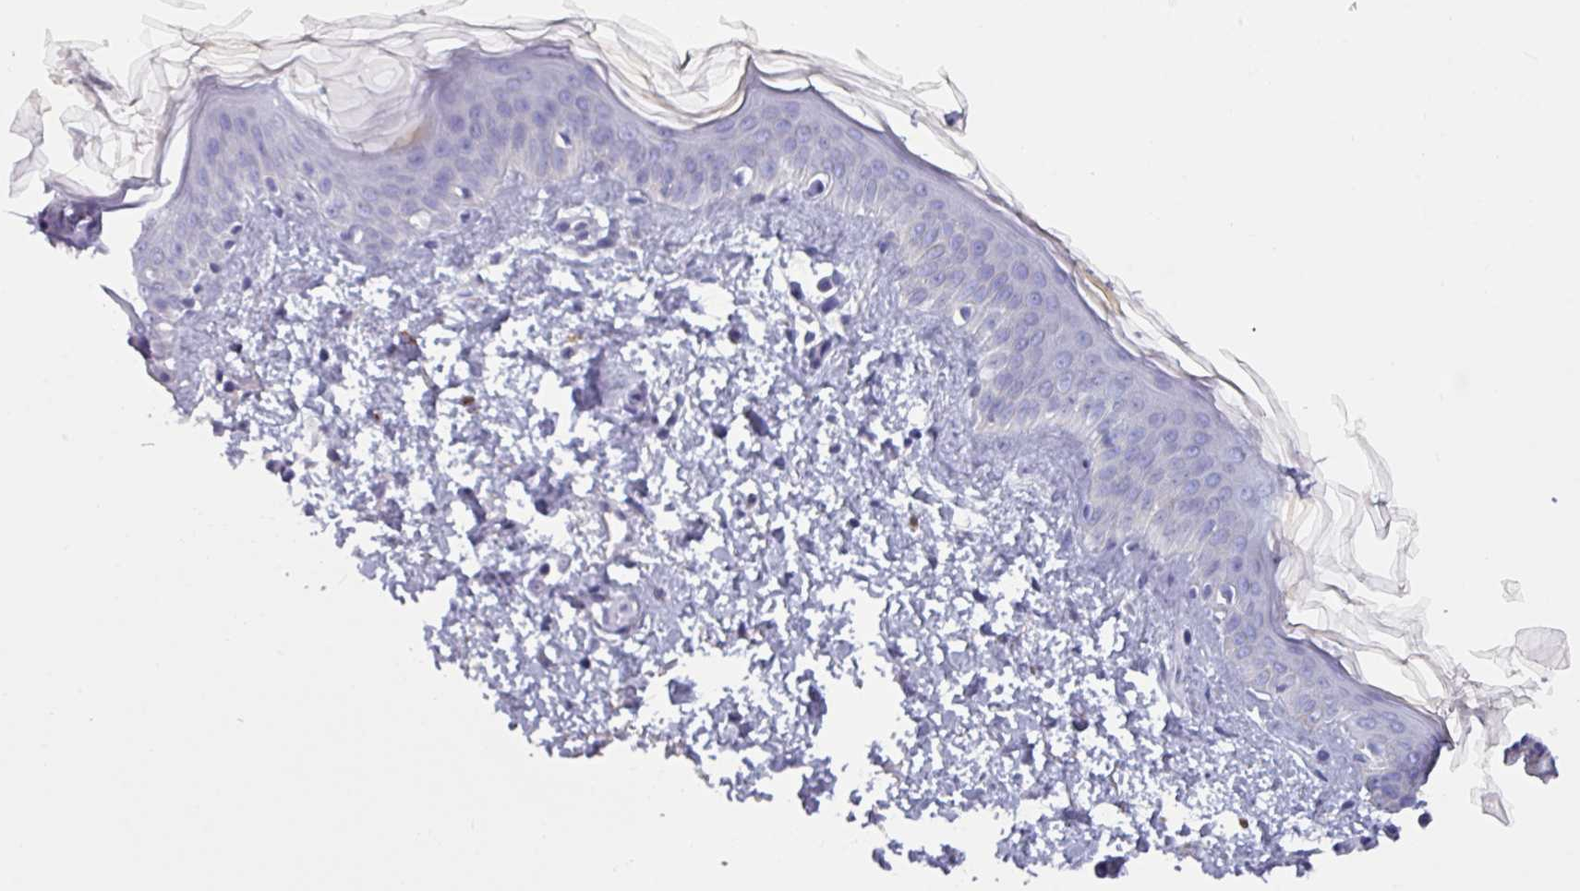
{"staining": {"intensity": "negative", "quantity": "none", "location": "none"}, "tissue": "skin", "cell_type": "Fibroblasts", "image_type": "normal", "snomed": [{"axis": "morphology", "description": "Normal tissue, NOS"}, {"axis": "topography", "description": "Skin"}], "caption": "The immunohistochemistry micrograph has no significant expression in fibroblasts of skin. (DAB (3,3'-diaminobenzidine) immunohistochemistry, high magnification).", "gene": "OR2T10", "patient": {"sex": "female", "age": 41}}